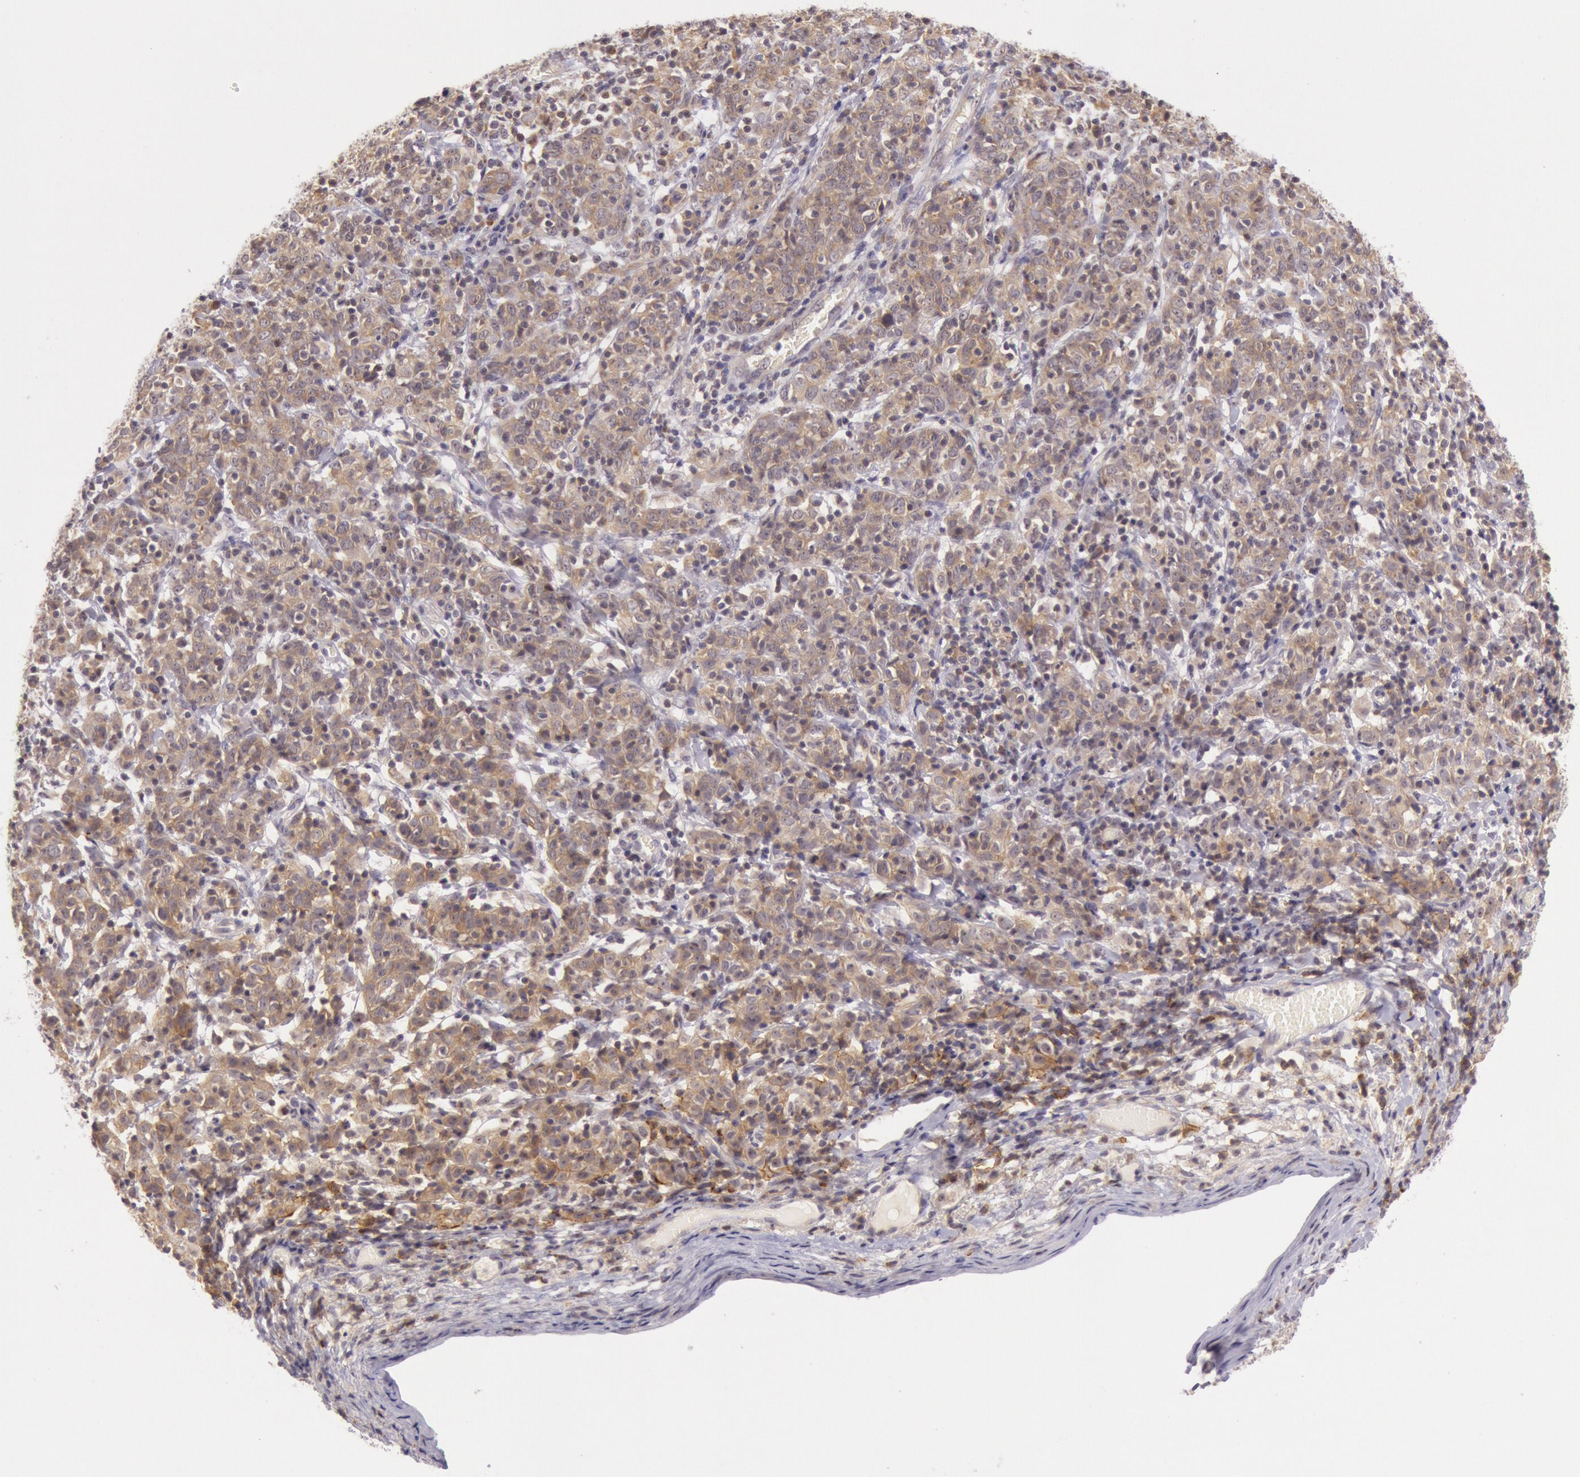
{"staining": {"intensity": "moderate", "quantity": ">75%", "location": "cytoplasmic/membranous,nuclear"}, "tissue": "cervical cancer", "cell_type": "Tumor cells", "image_type": "cancer", "snomed": [{"axis": "morphology", "description": "Normal tissue, NOS"}, {"axis": "morphology", "description": "Squamous cell carcinoma, NOS"}, {"axis": "topography", "description": "Cervix"}], "caption": "Human squamous cell carcinoma (cervical) stained with a brown dye displays moderate cytoplasmic/membranous and nuclear positive staining in approximately >75% of tumor cells.", "gene": "CDK16", "patient": {"sex": "female", "age": 67}}